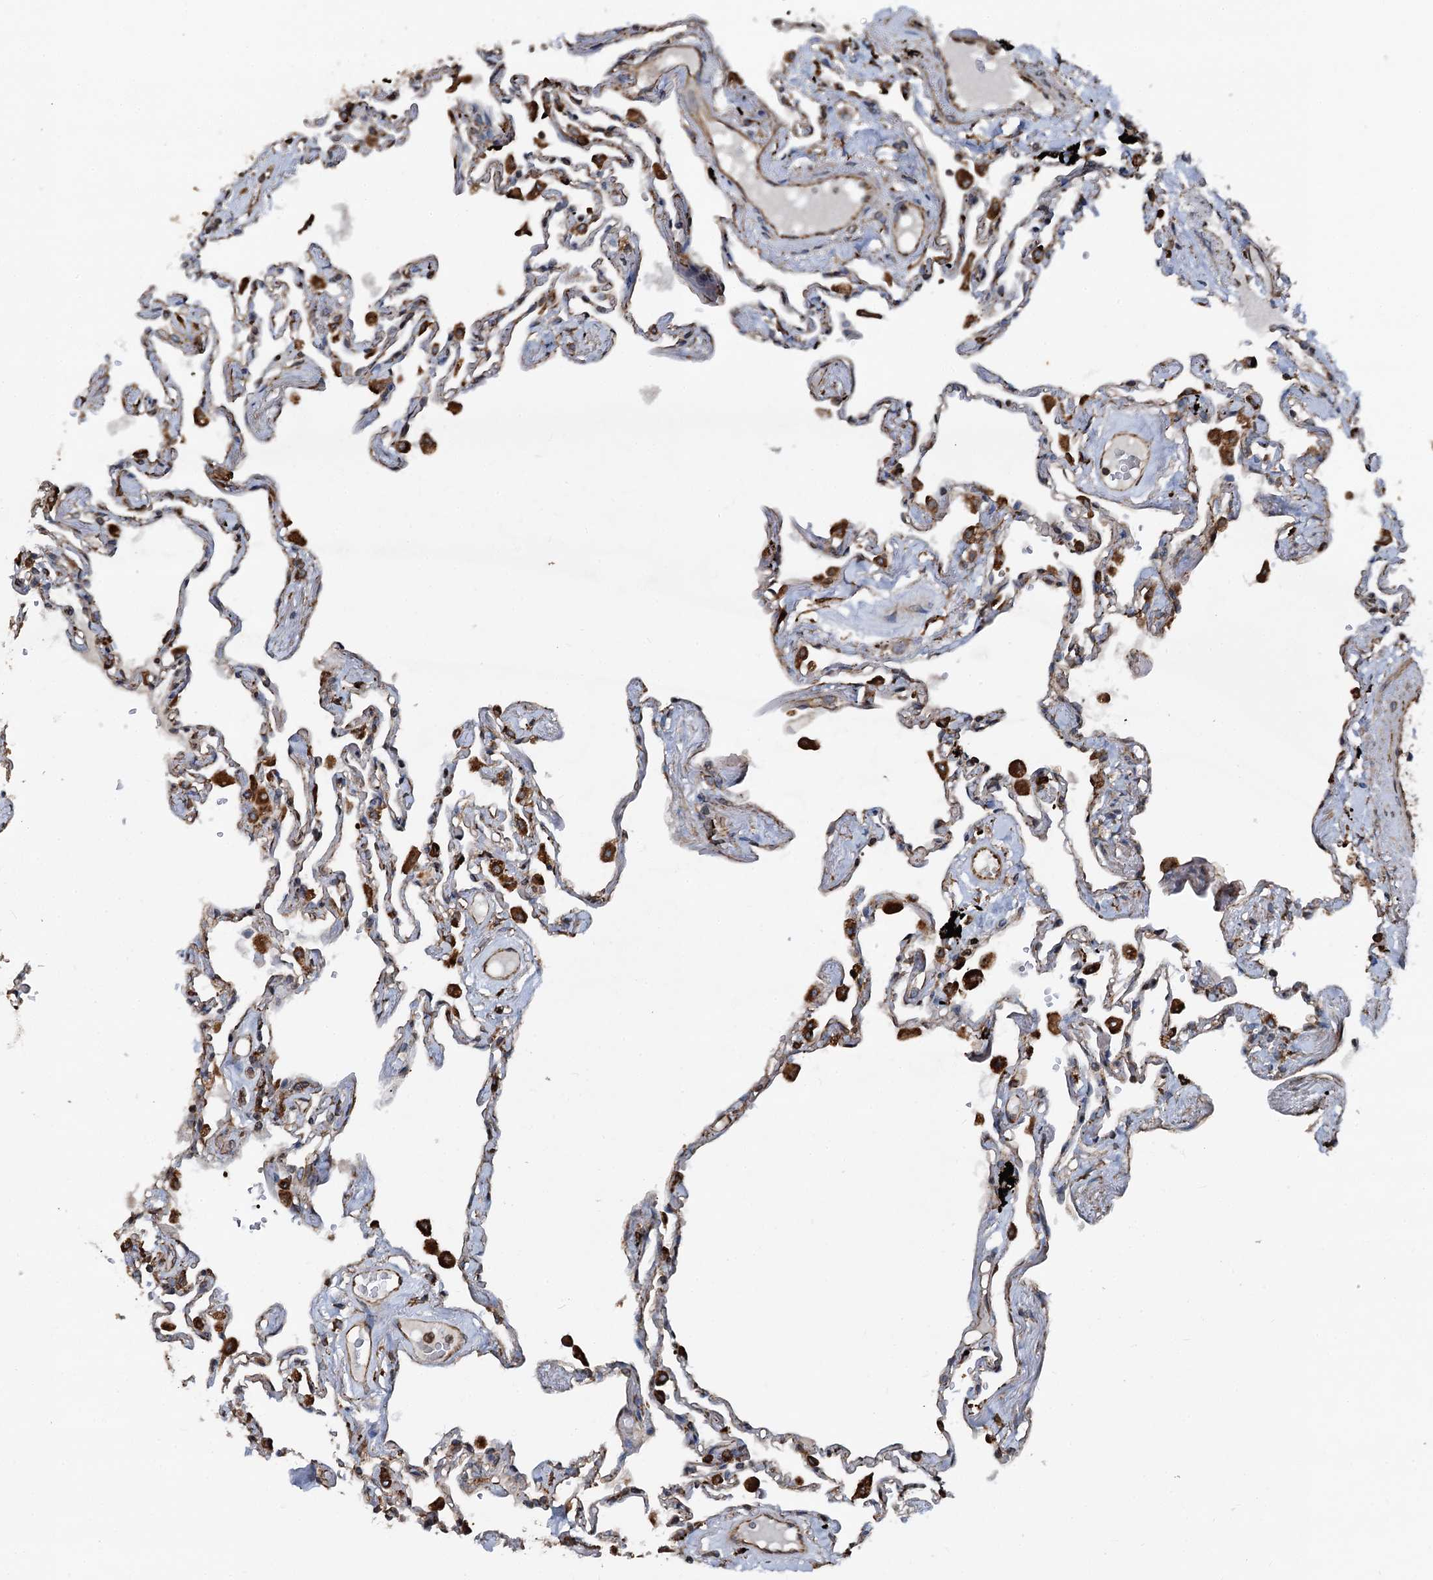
{"staining": {"intensity": "moderate", "quantity": "25%-75%", "location": "cytoplasmic/membranous"}, "tissue": "lung", "cell_type": "Alveolar cells", "image_type": "normal", "snomed": [{"axis": "morphology", "description": "Normal tissue, NOS"}, {"axis": "topography", "description": "Lung"}], "caption": "Moderate cytoplasmic/membranous expression is appreciated in about 25%-75% of alveolar cells in benign lung.", "gene": "NEURL1B", "patient": {"sex": "female", "age": 67}}